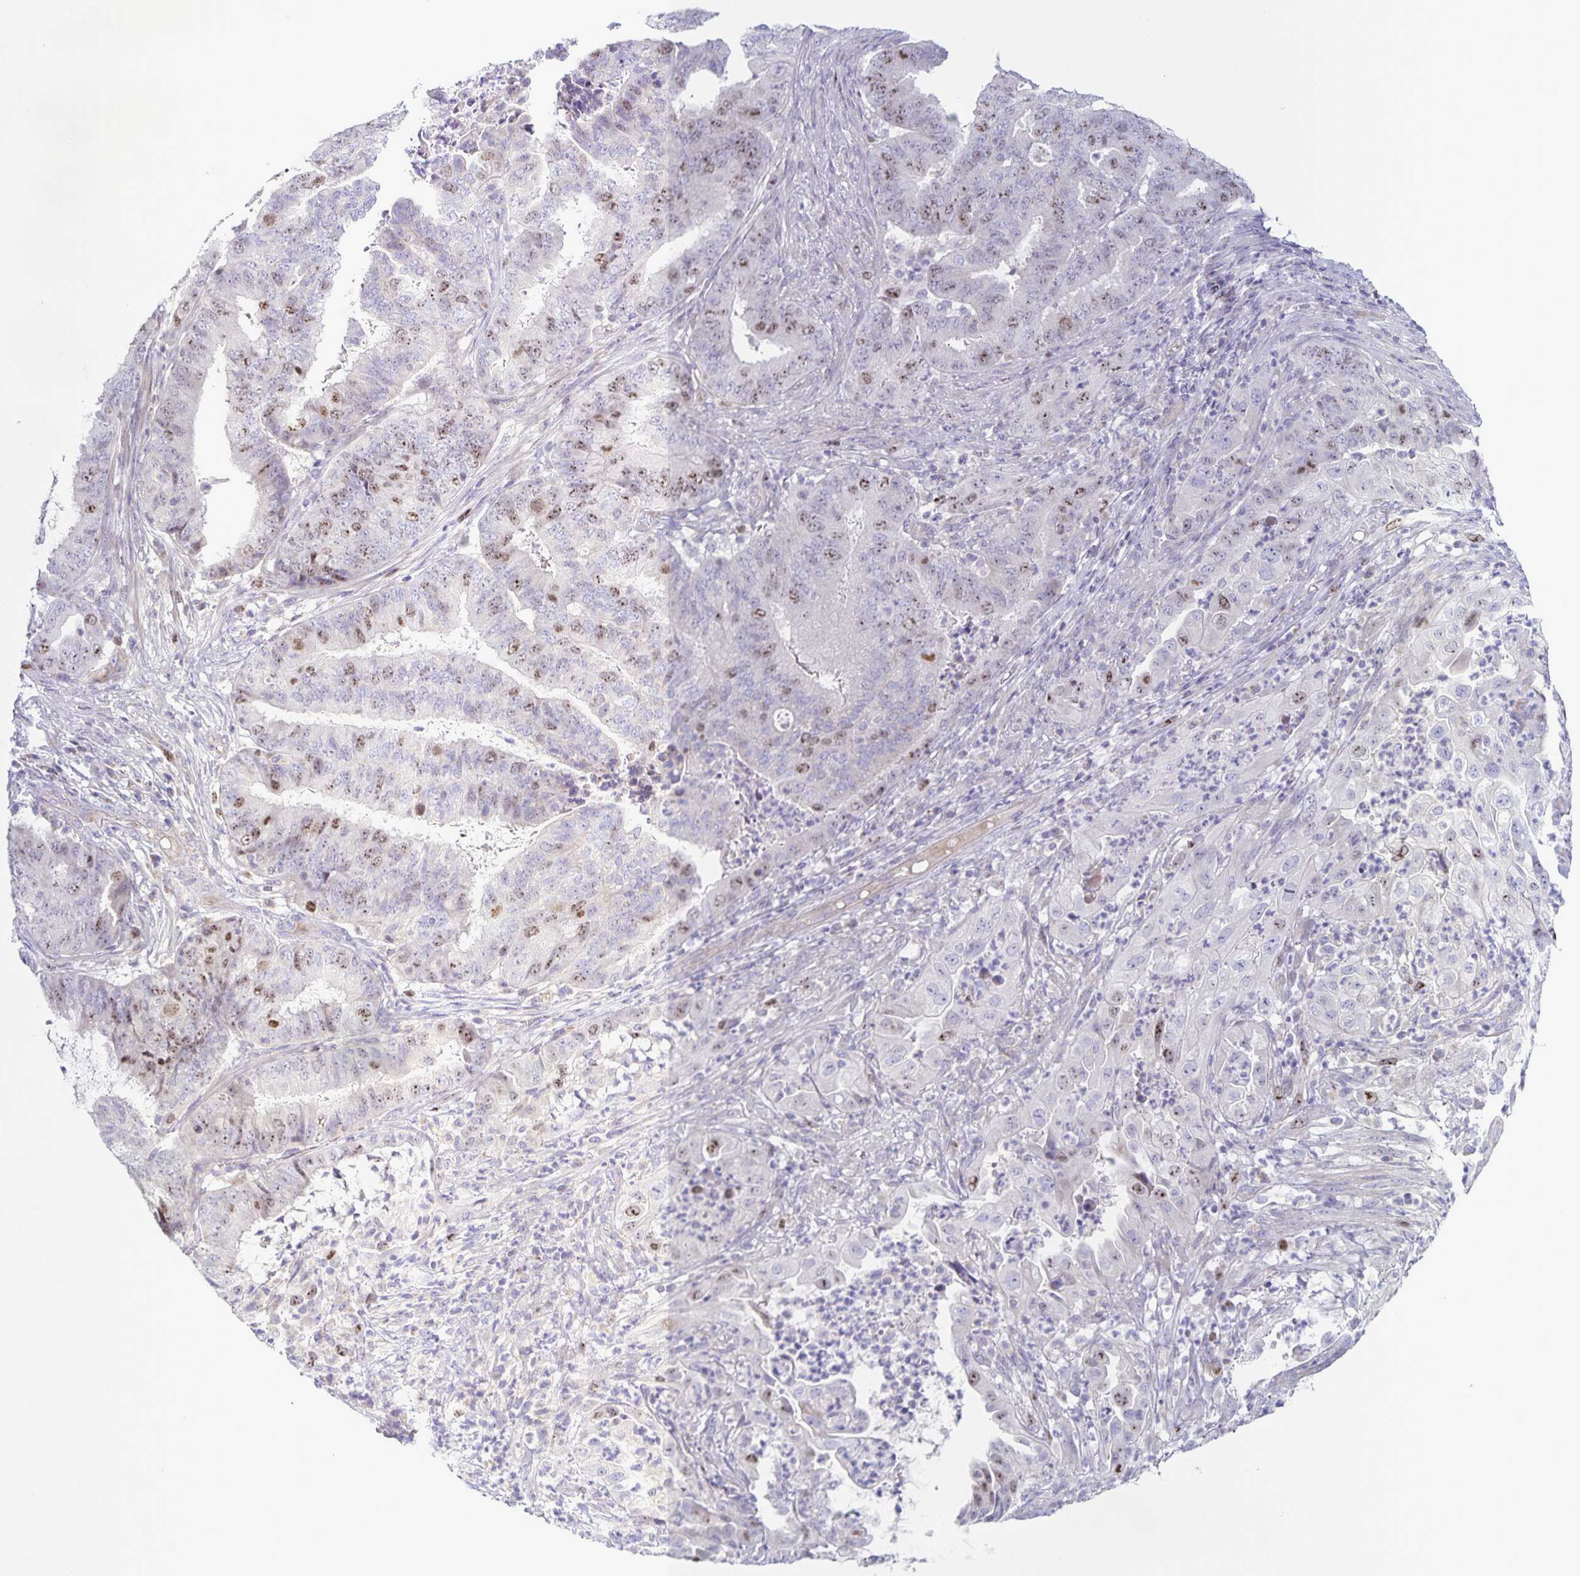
{"staining": {"intensity": "weak", "quantity": "25%-75%", "location": "nuclear"}, "tissue": "endometrial cancer", "cell_type": "Tumor cells", "image_type": "cancer", "snomed": [{"axis": "morphology", "description": "Adenocarcinoma, NOS"}, {"axis": "topography", "description": "Endometrium"}], "caption": "Adenocarcinoma (endometrial) tissue shows weak nuclear expression in approximately 25%-75% of tumor cells The staining was performed using DAB (3,3'-diaminobenzidine) to visualize the protein expression in brown, while the nuclei were stained in blue with hematoxylin (Magnification: 20x).", "gene": "CENPH", "patient": {"sex": "female", "age": 51}}